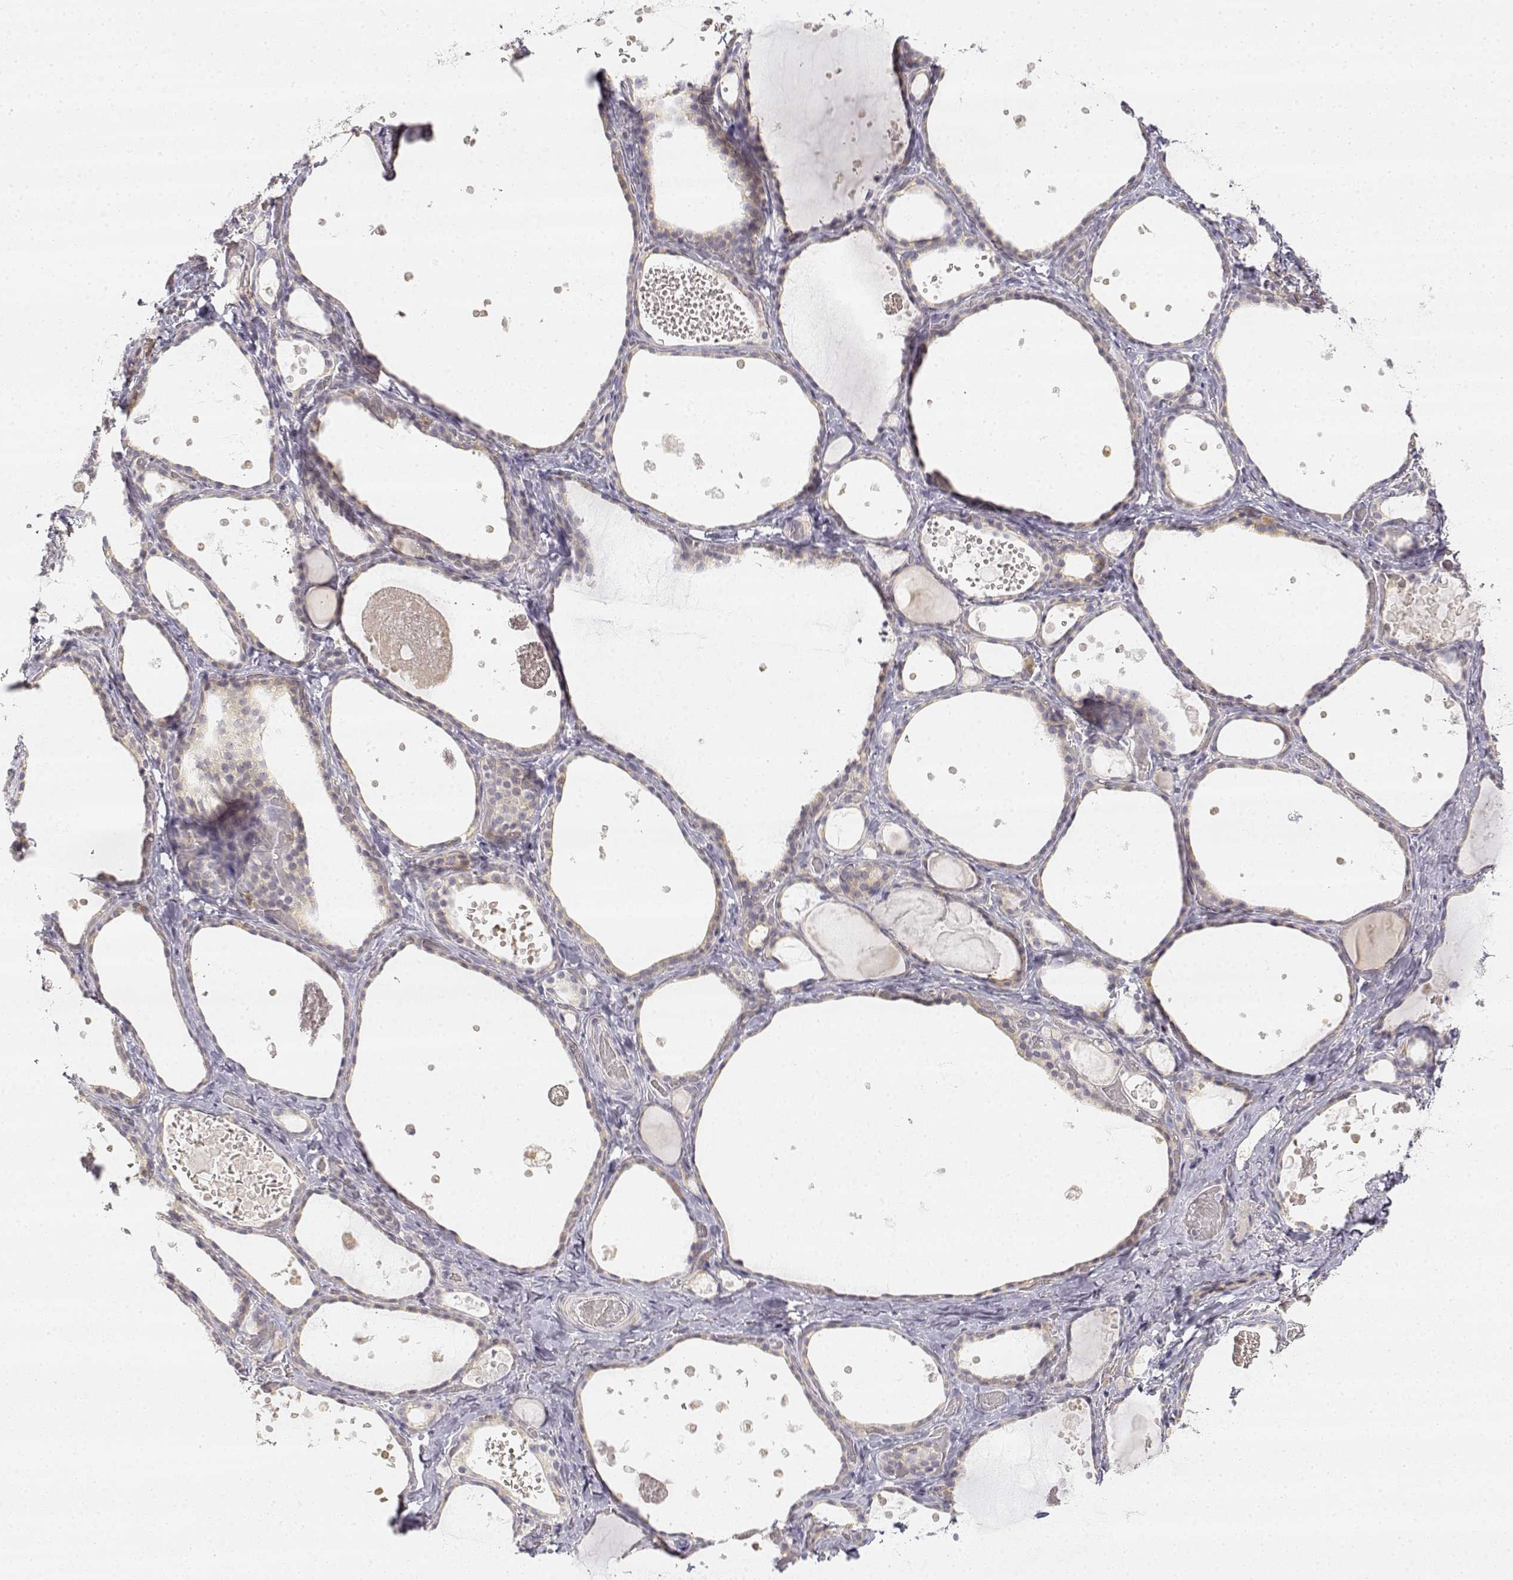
{"staining": {"intensity": "weak", "quantity": "<25%", "location": "cytoplasmic/membranous"}, "tissue": "thyroid gland", "cell_type": "Glandular cells", "image_type": "normal", "snomed": [{"axis": "morphology", "description": "Normal tissue, NOS"}, {"axis": "topography", "description": "Thyroid gland"}], "caption": "Immunohistochemistry (IHC) micrograph of unremarkable thyroid gland stained for a protein (brown), which exhibits no expression in glandular cells.", "gene": "GLIPR1L2", "patient": {"sex": "female", "age": 56}}